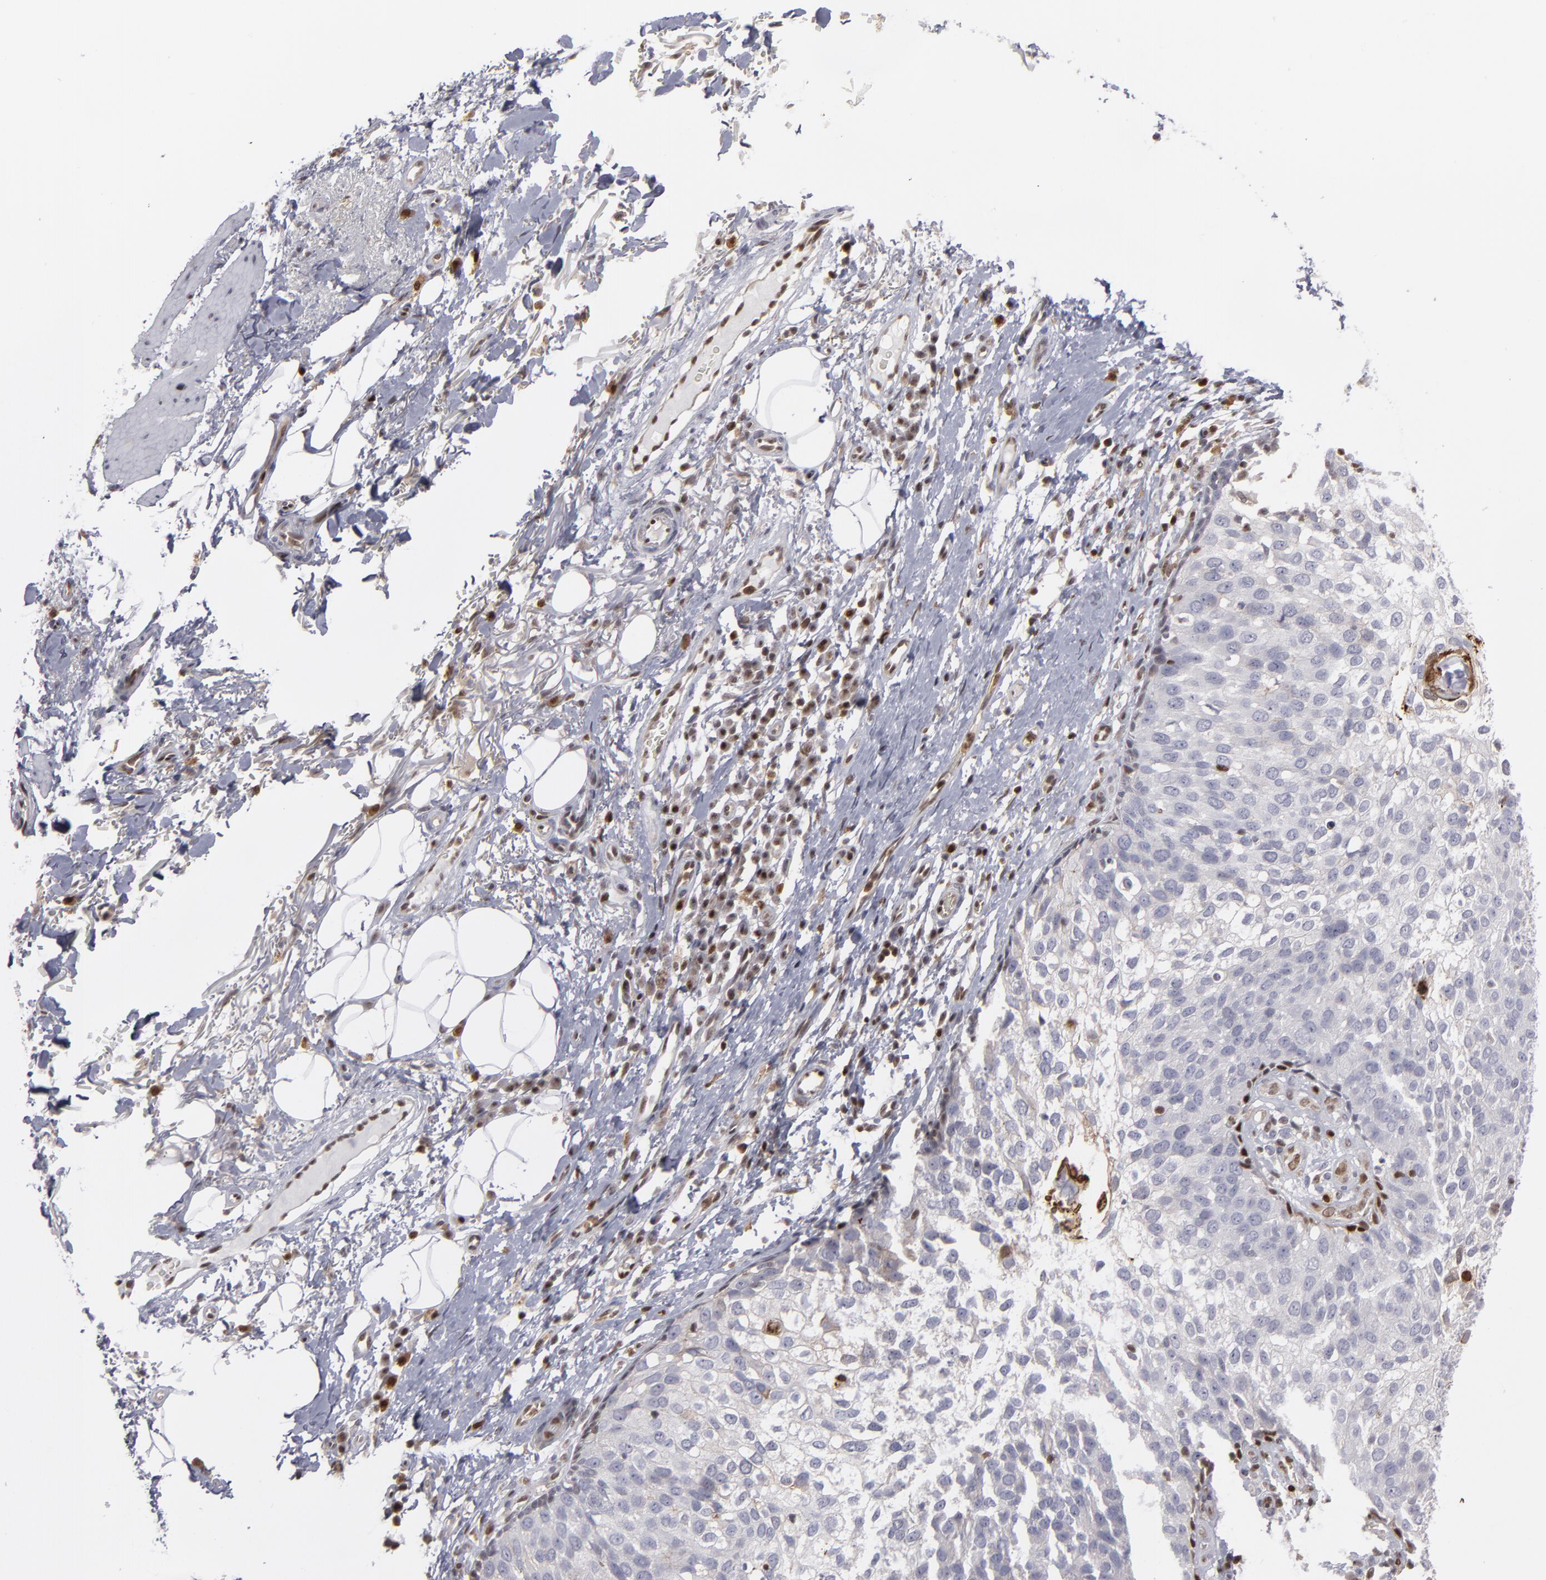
{"staining": {"intensity": "moderate", "quantity": "25%-75%", "location": "cytoplasmic/membranous,nuclear"}, "tissue": "skin cancer", "cell_type": "Tumor cells", "image_type": "cancer", "snomed": [{"axis": "morphology", "description": "Squamous cell carcinoma, NOS"}, {"axis": "topography", "description": "Skin"}], "caption": "Tumor cells display medium levels of moderate cytoplasmic/membranous and nuclear expression in about 25%-75% of cells in squamous cell carcinoma (skin).", "gene": "GSR", "patient": {"sex": "male", "age": 87}}